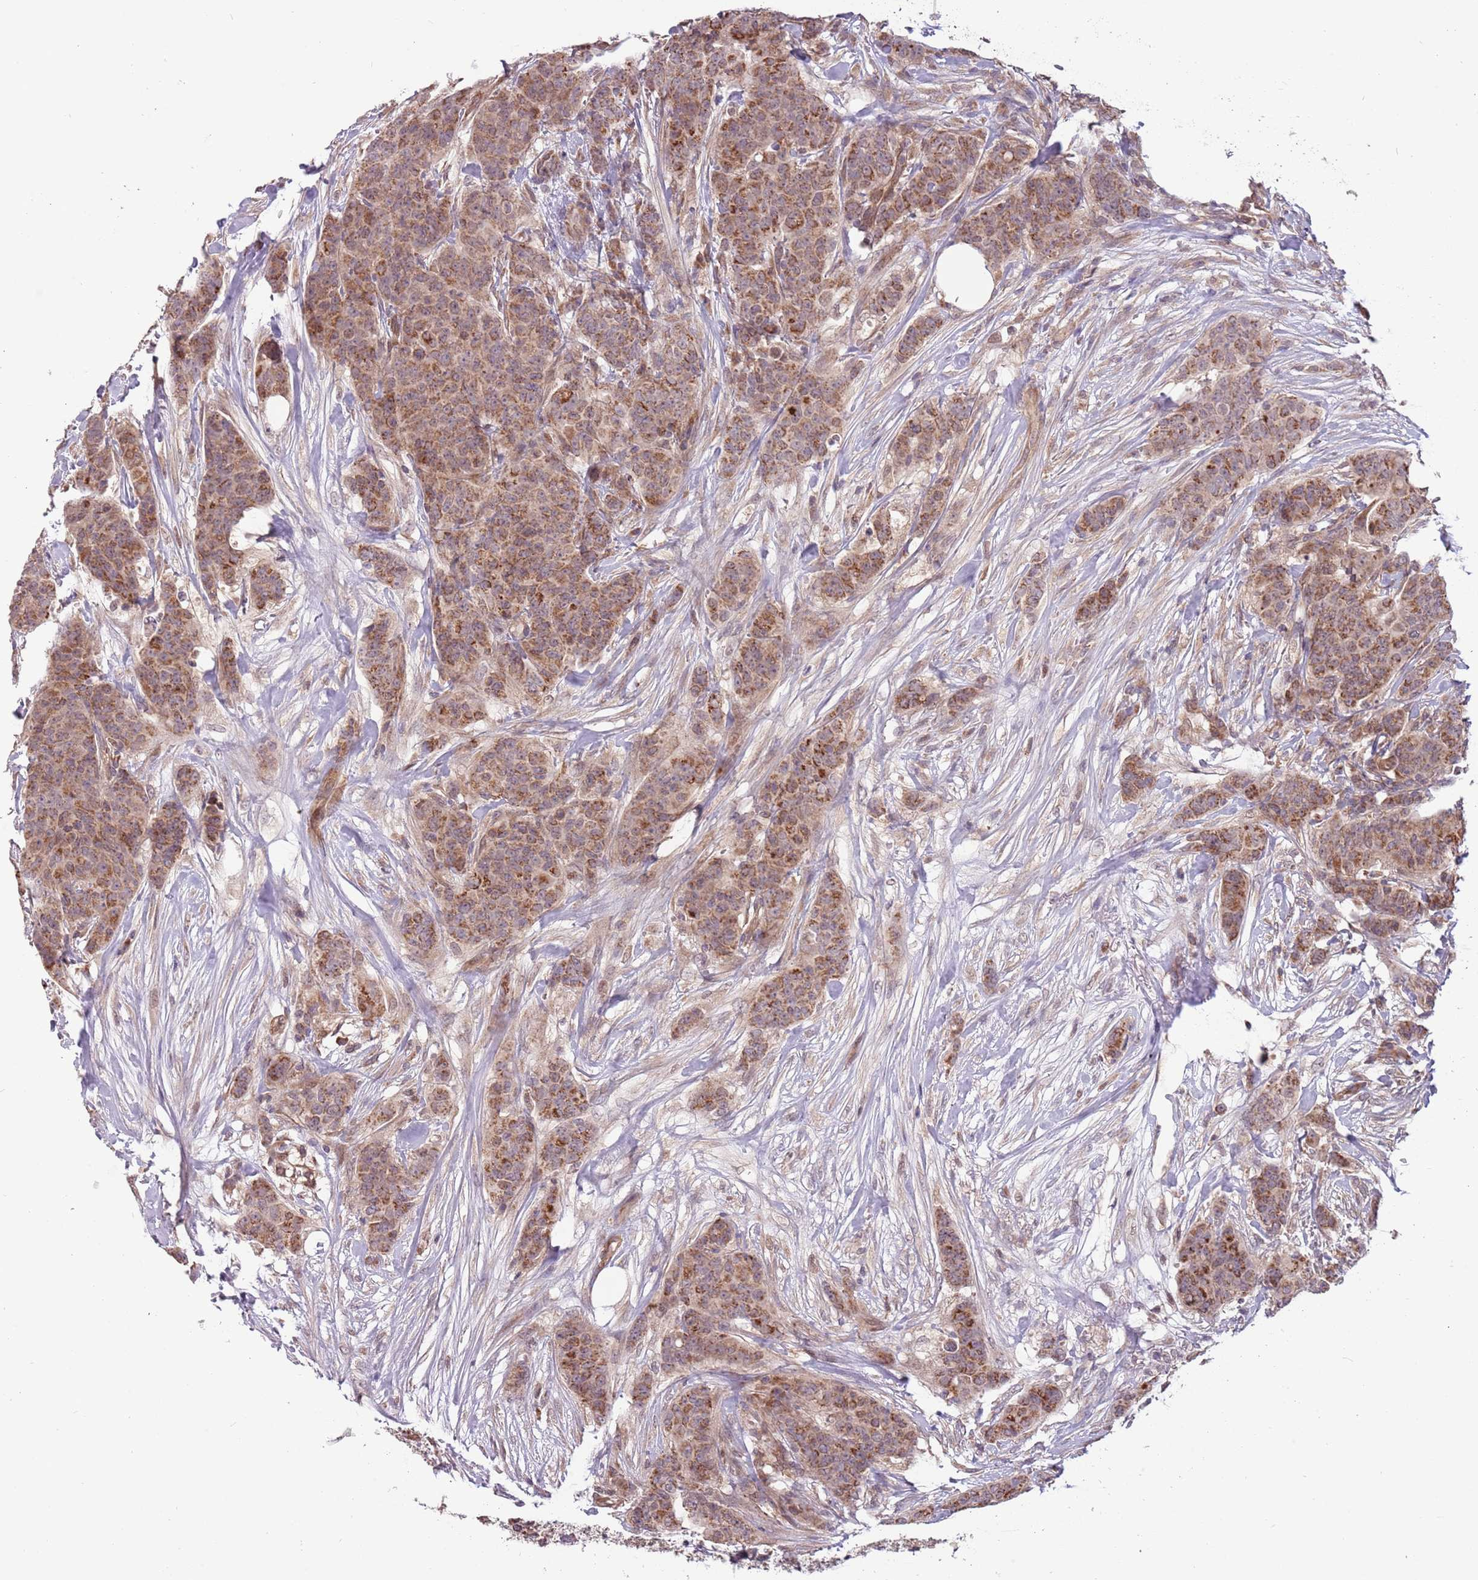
{"staining": {"intensity": "moderate", "quantity": "25%-75%", "location": "cytoplasmic/membranous"}, "tissue": "breast cancer", "cell_type": "Tumor cells", "image_type": "cancer", "snomed": [{"axis": "morphology", "description": "Duct carcinoma"}, {"axis": "topography", "description": "Breast"}], "caption": "Tumor cells demonstrate medium levels of moderate cytoplasmic/membranous staining in about 25%-75% of cells in breast invasive ductal carcinoma.", "gene": "RNF181", "patient": {"sex": "female", "age": 40}}